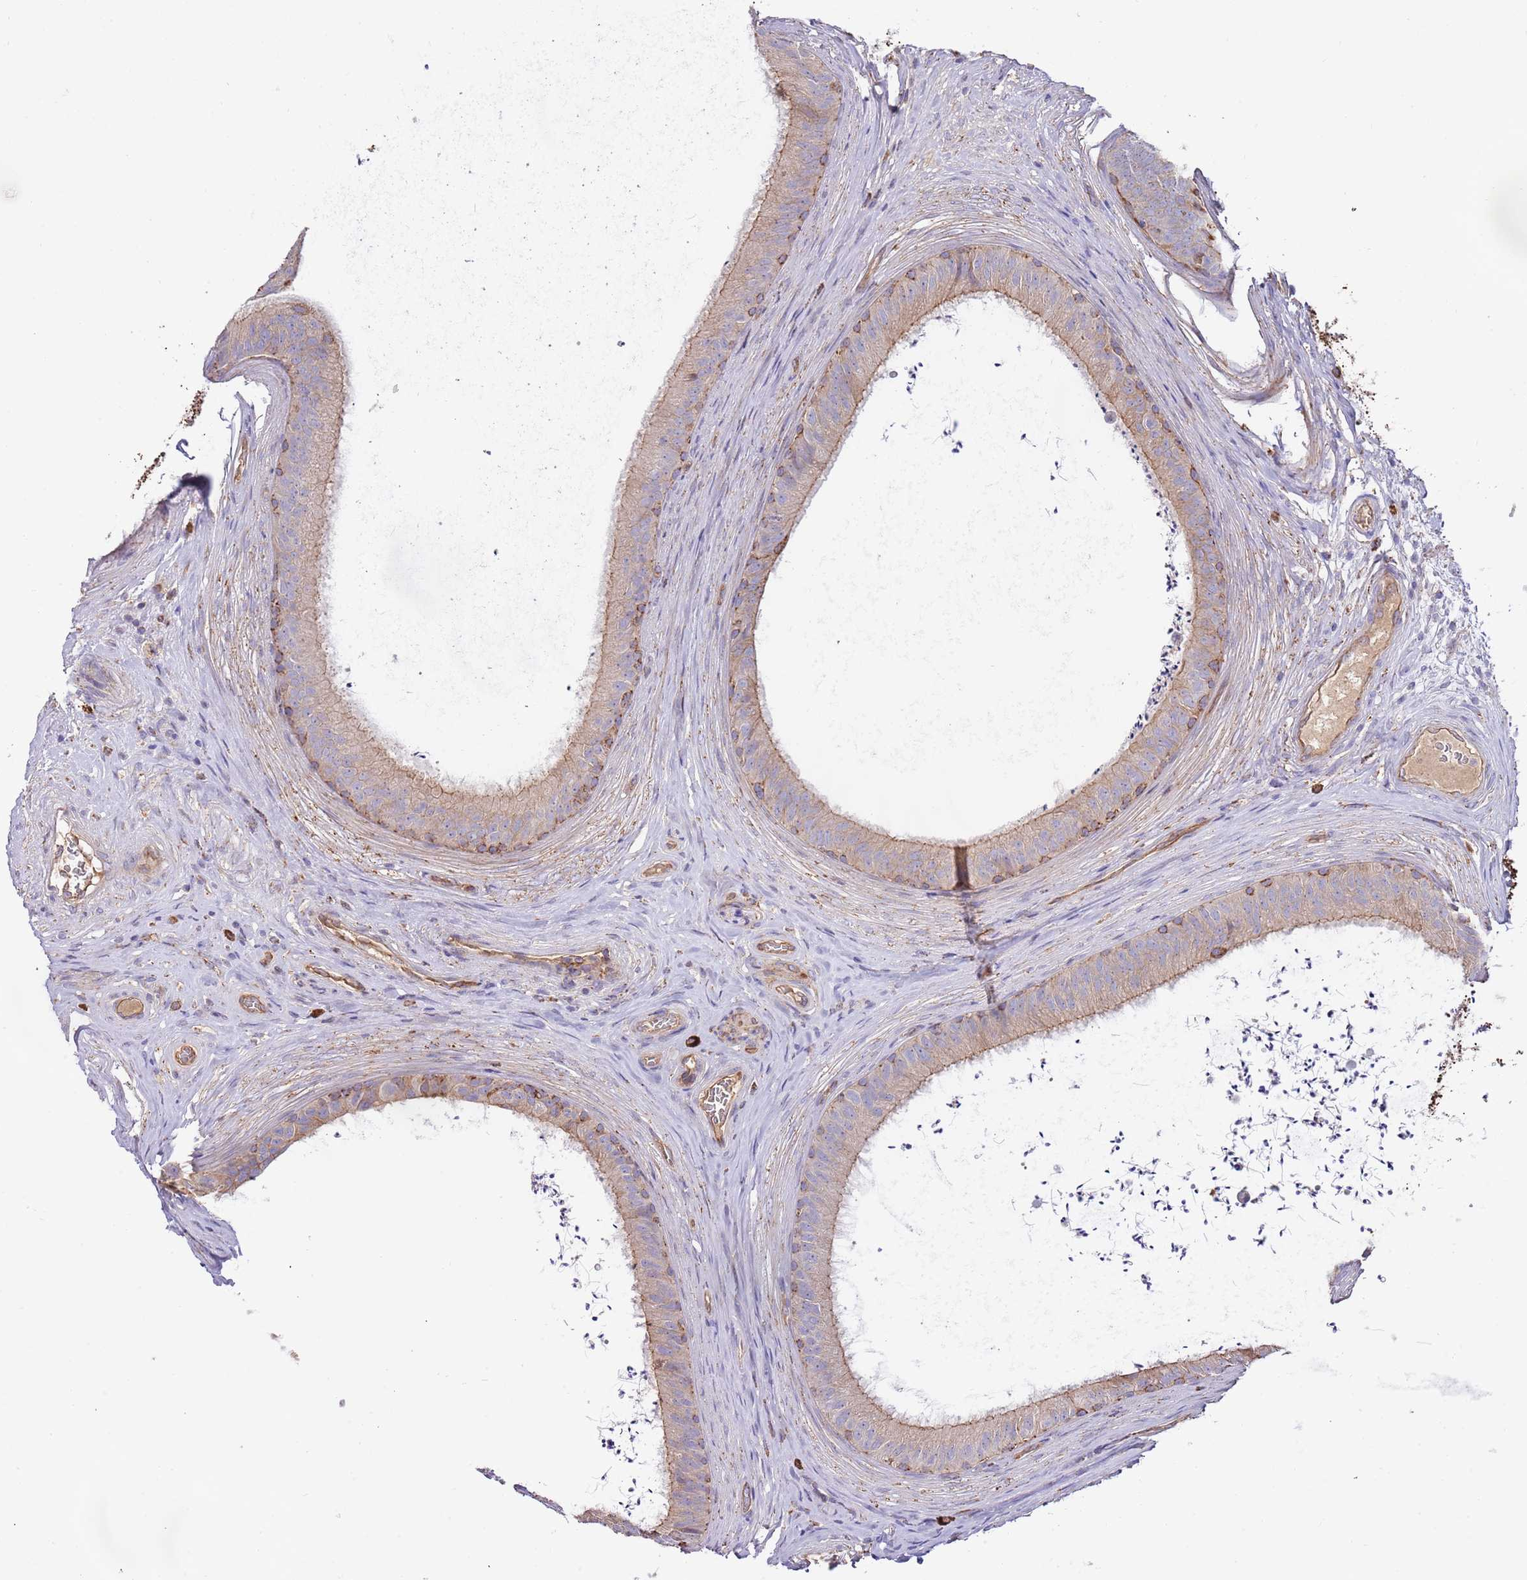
{"staining": {"intensity": "moderate", "quantity": "25%-75%", "location": "cytoplasmic/membranous"}, "tissue": "epididymis", "cell_type": "Glandular cells", "image_type": "normal", "snomed": [{"axis": "morphology", "description": "Normal tissue, NOS"}, {"axis": "topography", "description": "Testis"}, {"axis": "topography", "description": "Epididymis"}], "caption": "Immunohistochemistry of benign human epididymis reveals medium levels of moderate cytoplasmic/membranous positivity in approximately 25%-75% of glandular cells. (DAB (3,3'-diaminobenzidine) IHC with brightfield microscopy, high magnification).", "gene": "DOCK6", "patient": {"sex": "male", "age": 41}}